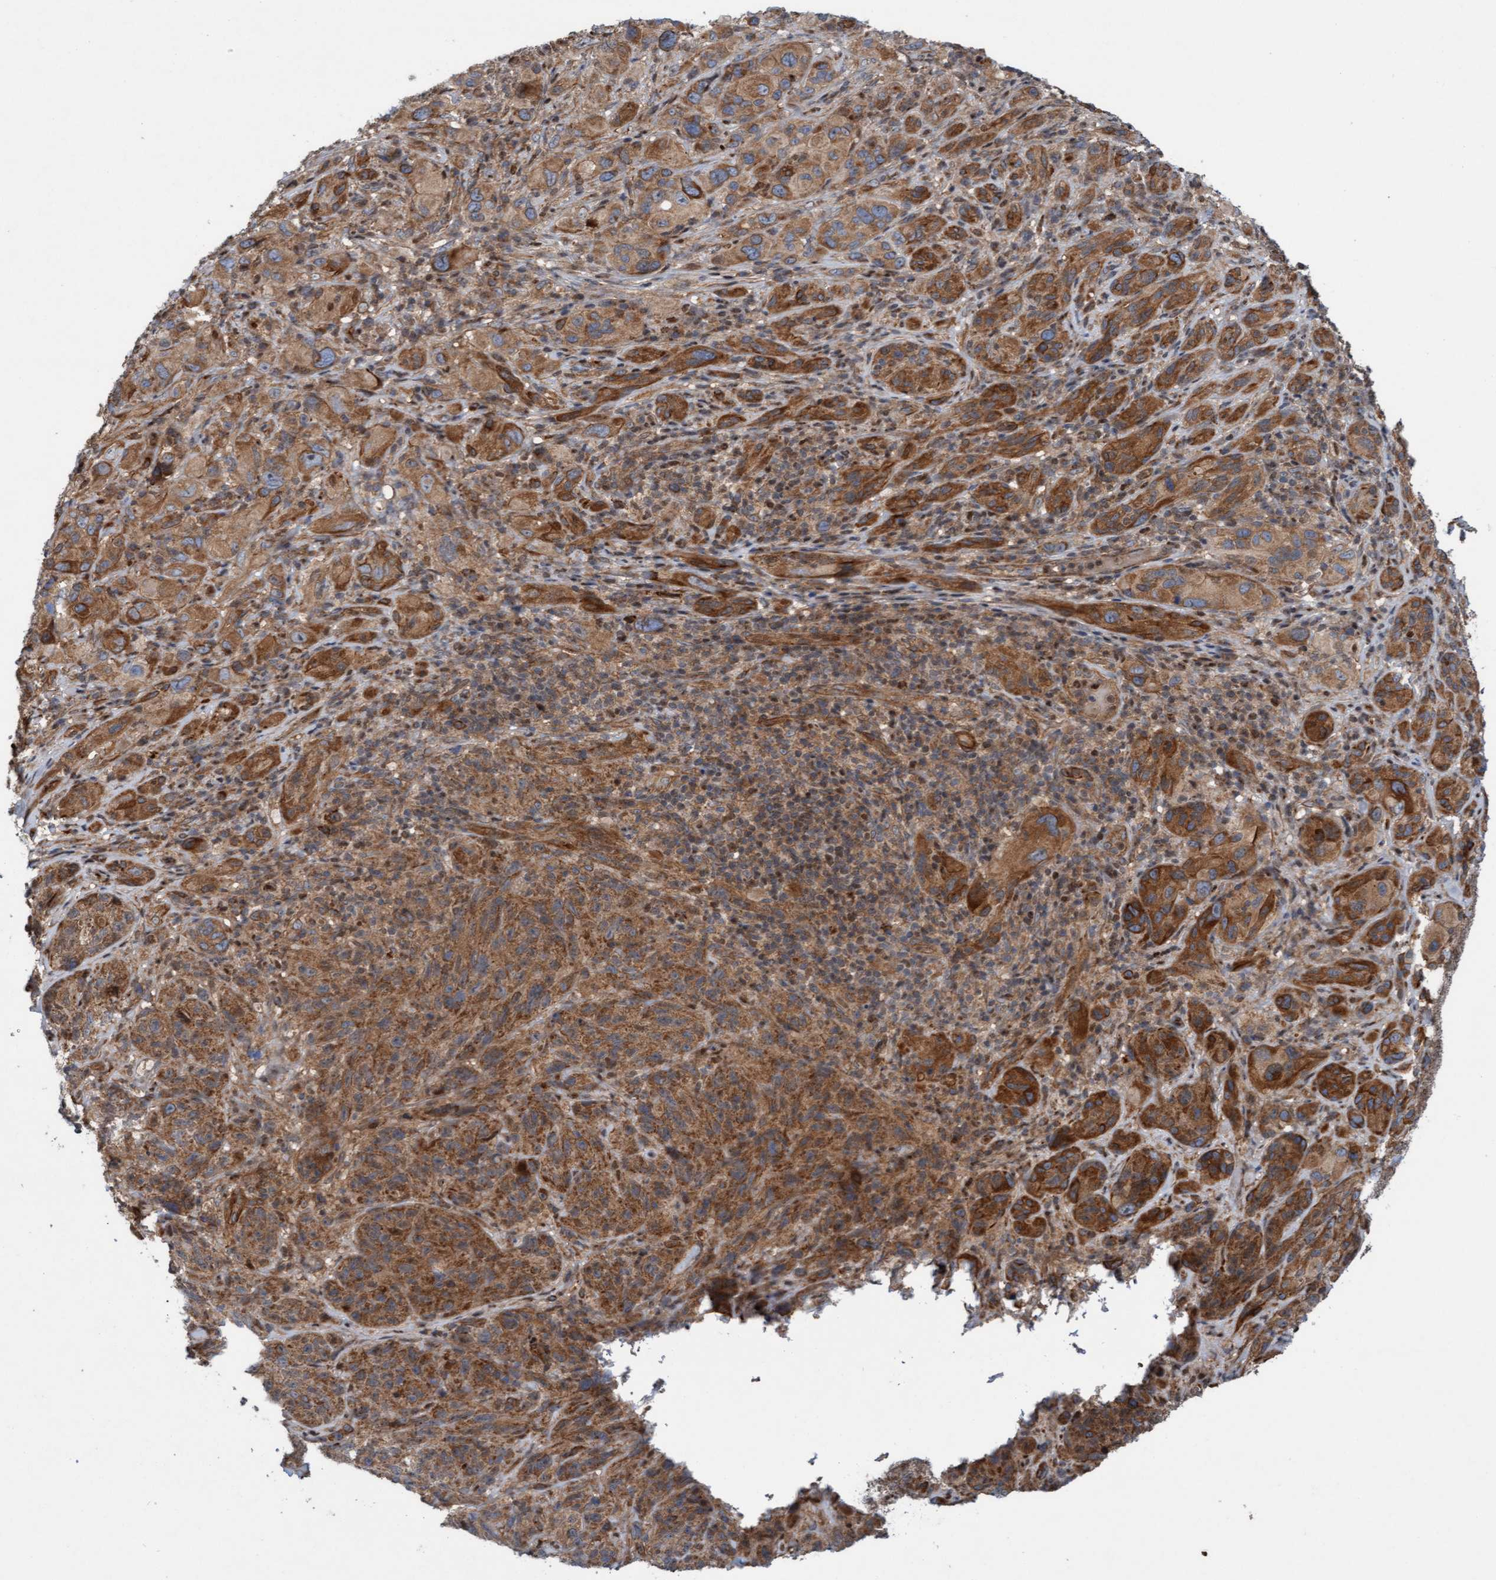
{"staining": {"intensity": "moderate", "quantity": ">75%", "location": "cytoplasmic/membranous"}, "tissue": "melanoma", "cell_type": "Tumor cells", "image_type": "cancer", "snomed": [{"axis": "morphology", "description": "Malignant melanoma, NOS"}, {"axis": "topography", "description": "Skin of head"}], "caption": "Protein staining shows moderate cytoplasmic/membranous expression in about >75% of tumor cells in melanoma.", "gene": "ERAL1", "patient": {"sex": "male", "age": 96}}